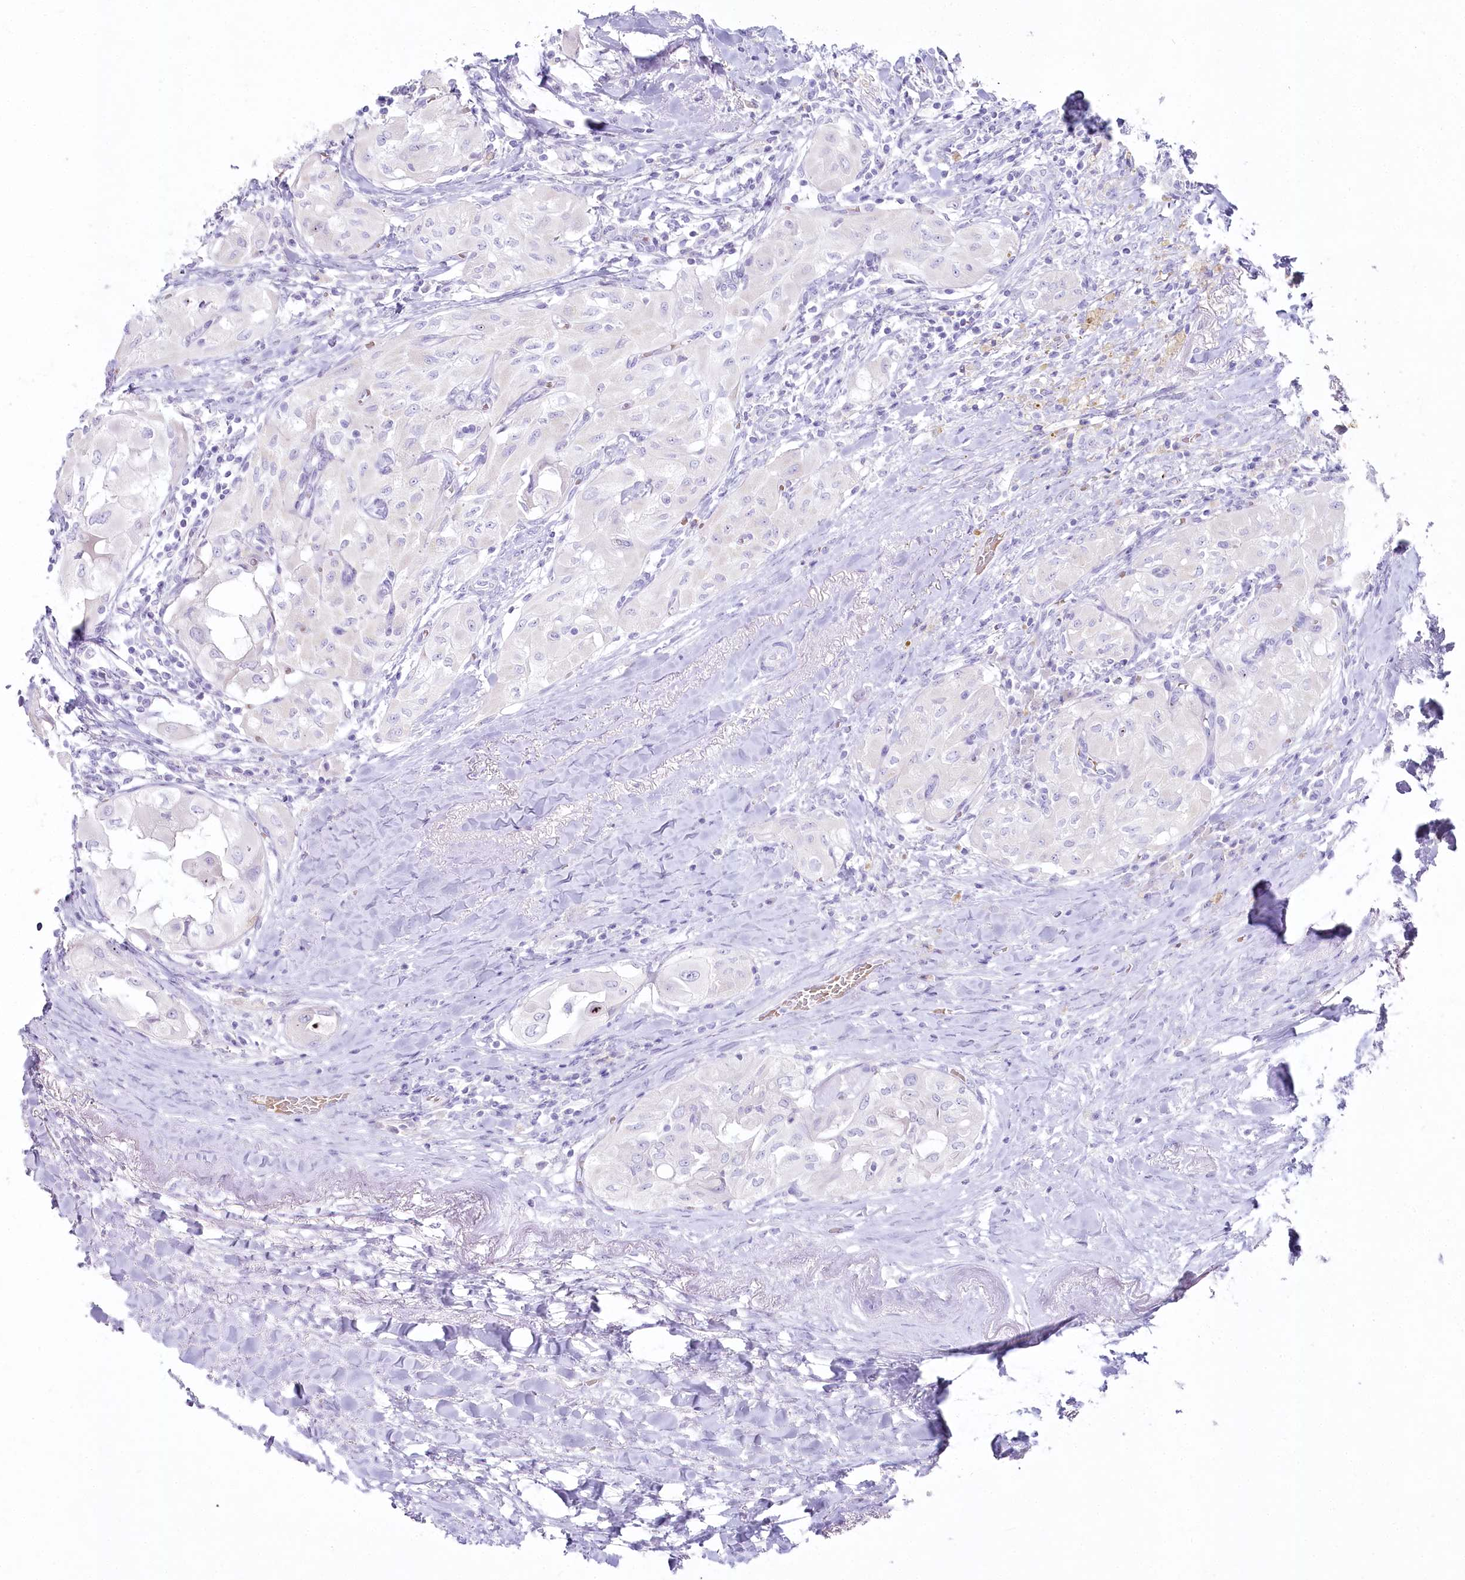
{"staining": {"intensity": "negative", "quantity": "none", "location": "none"}, "tissue": "thyroid cancer", "cell_type": "Tumor cells", "image_type": "cancer", "snomed": [{"axis": "morphology", "description": "Papillary adenocarcinoma, NOS"}, {"axis": "topography", "description": "Thyroid gland"}], "caption": "Tumor cells are negative for protein expression in human thyroid cancer (papillary adenocarcinoma).", "gene": "IFIT5", "patient": {"sex": "female", "age": 59}}